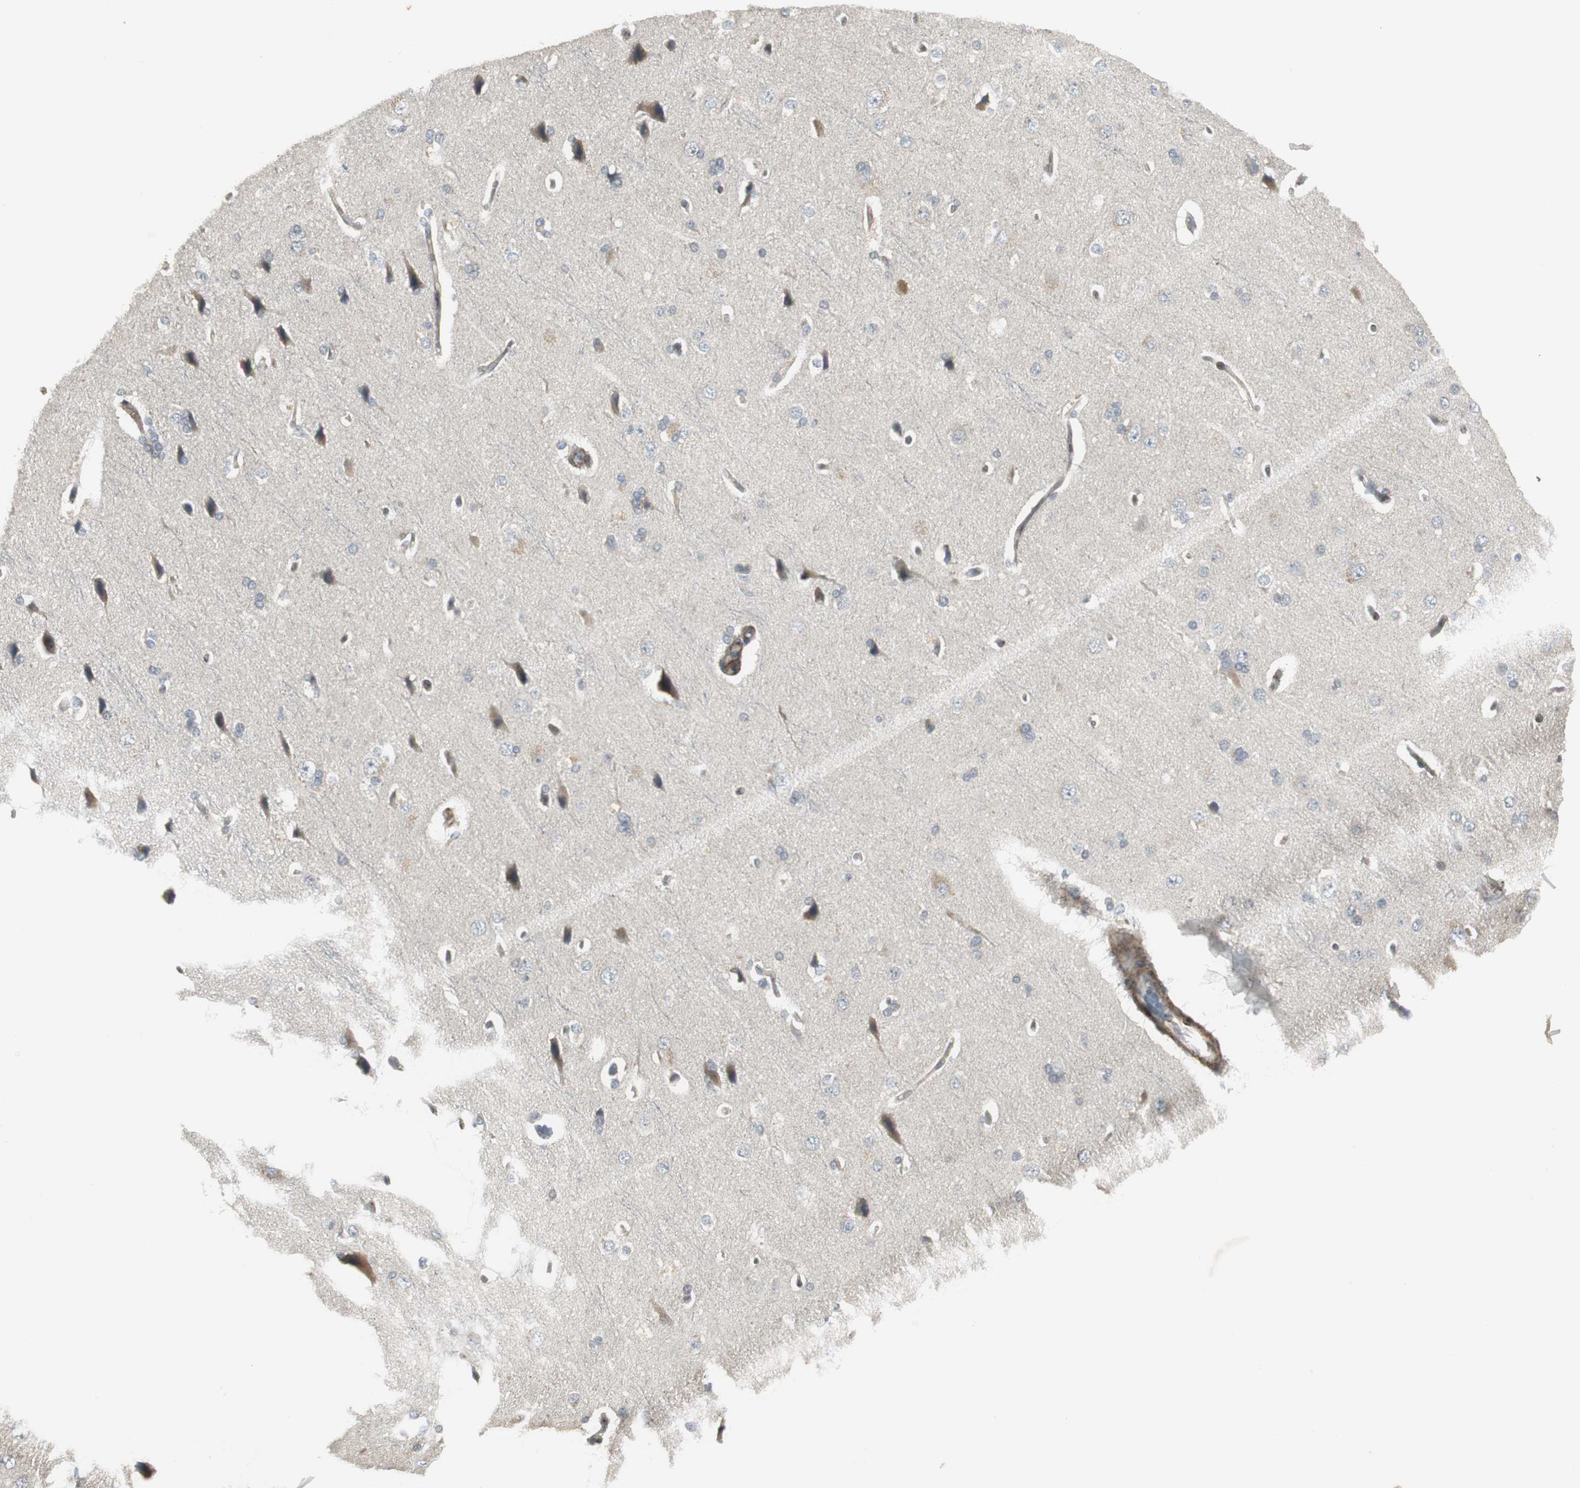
{"staining": {"intensity": "moderate", "quantity": ">75%", "location": "cytoplasmic/membranous"}, "tissue": "cerebral cortex", "cell_type": "Endothelial cells", "image_type": "normal", "snomed": [{"axis": "morphology", "description": "Normal tissue, NOS"}, {"axis": "topography", "description": "Cerebral cortex"}], "caption": "This photomicrograph shows IHC staining of normal cerebral cortex, with medium moderate cytoplasmic/membranous positivity in approximately >75% of endothelial cells.", "gene": "SCYL3", "patient": {"sex": "male", "age": 62}}